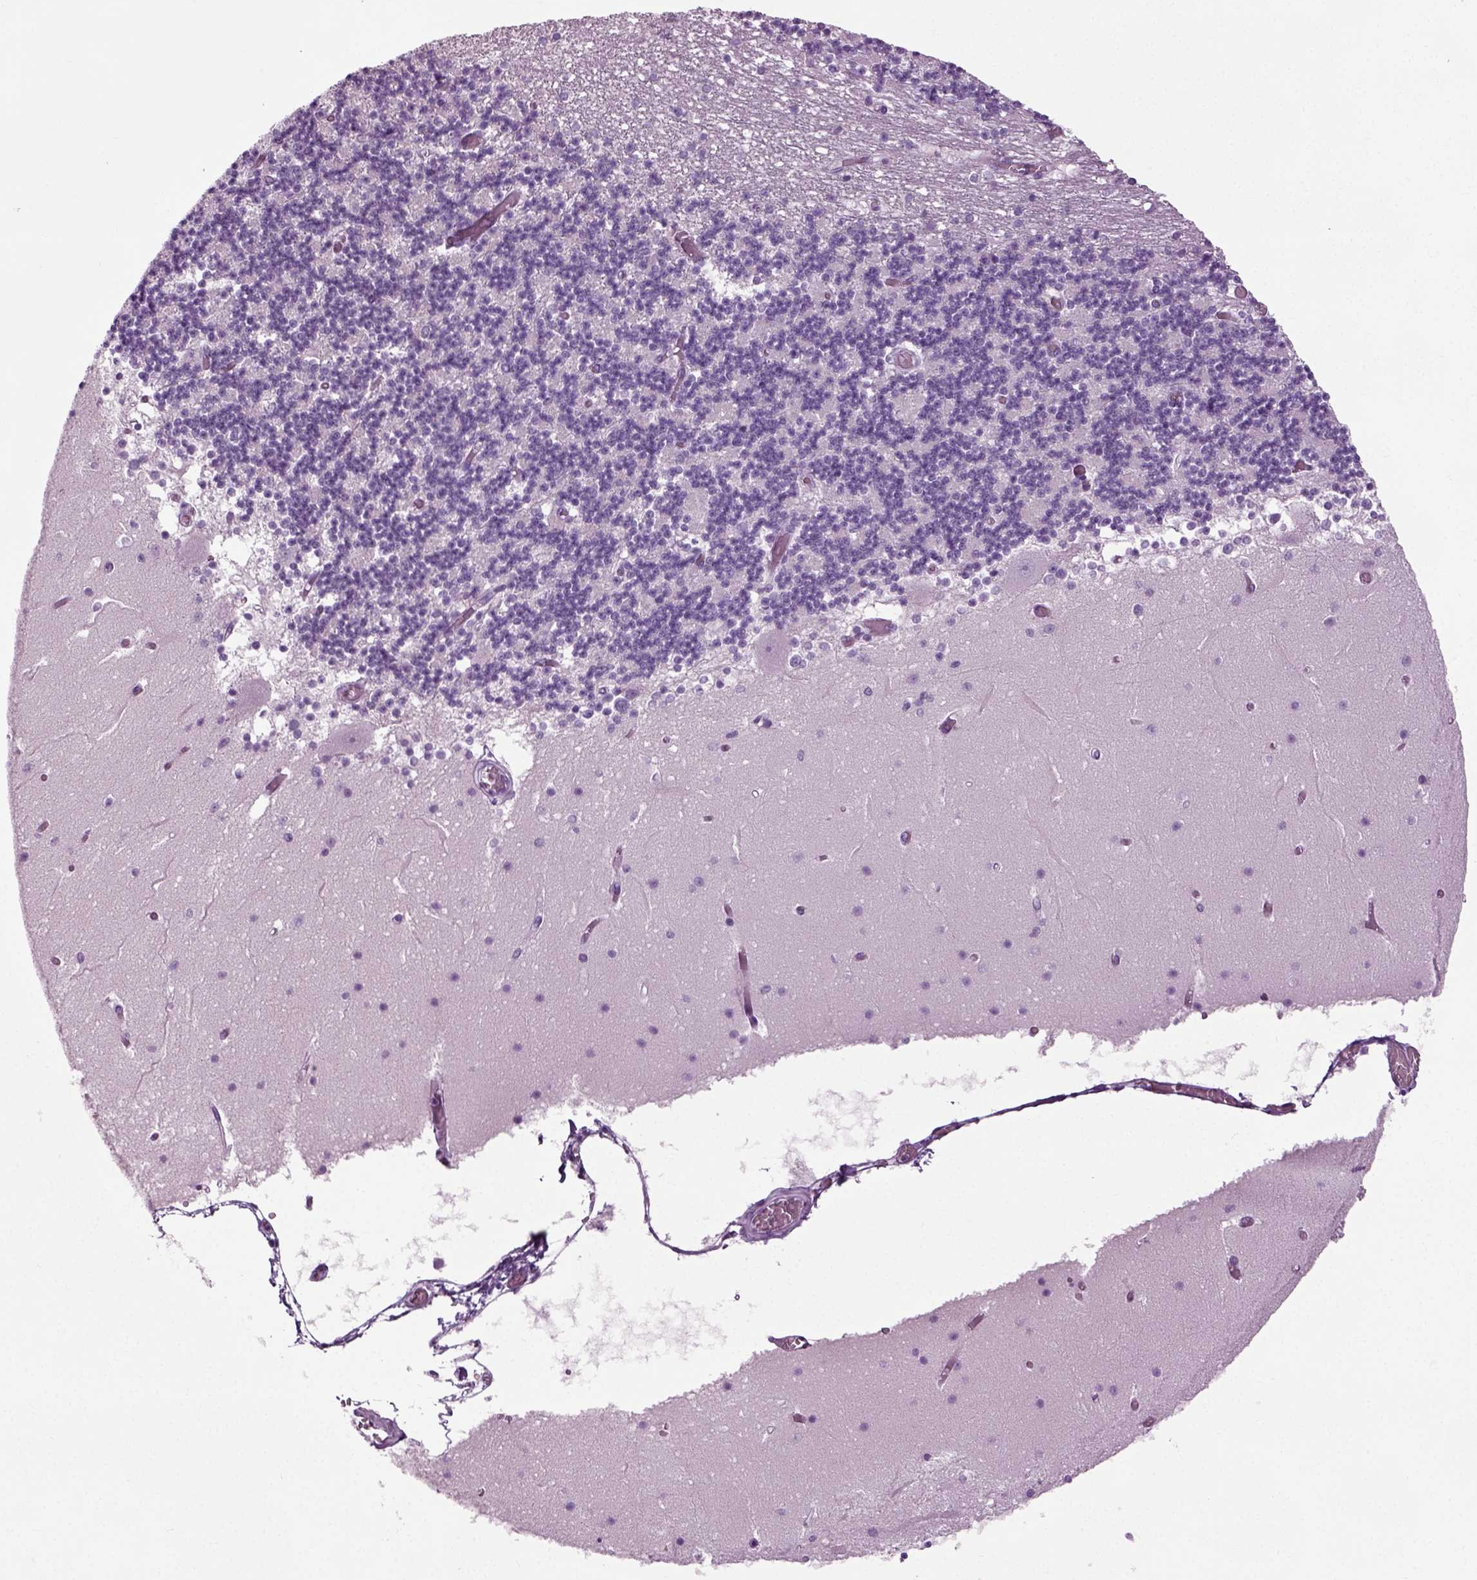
{"staining": {"intensity": "negative", "quantity": "none", "location": "none"}, "tissue": "cerebellum", "cell_type": "Cells in granular layer", "image_type": "normal", "snomed": [{"axis": "morphology", "description": "Normal tissue, NOS"}, {"axis": "topography", "description": "Cerebellum"}], "caption": "Image shows no protein staining in cells in granular layer of normal cerebellum.", "gene": "PRLH", "patient": {"sex": "female", "age": 28}}